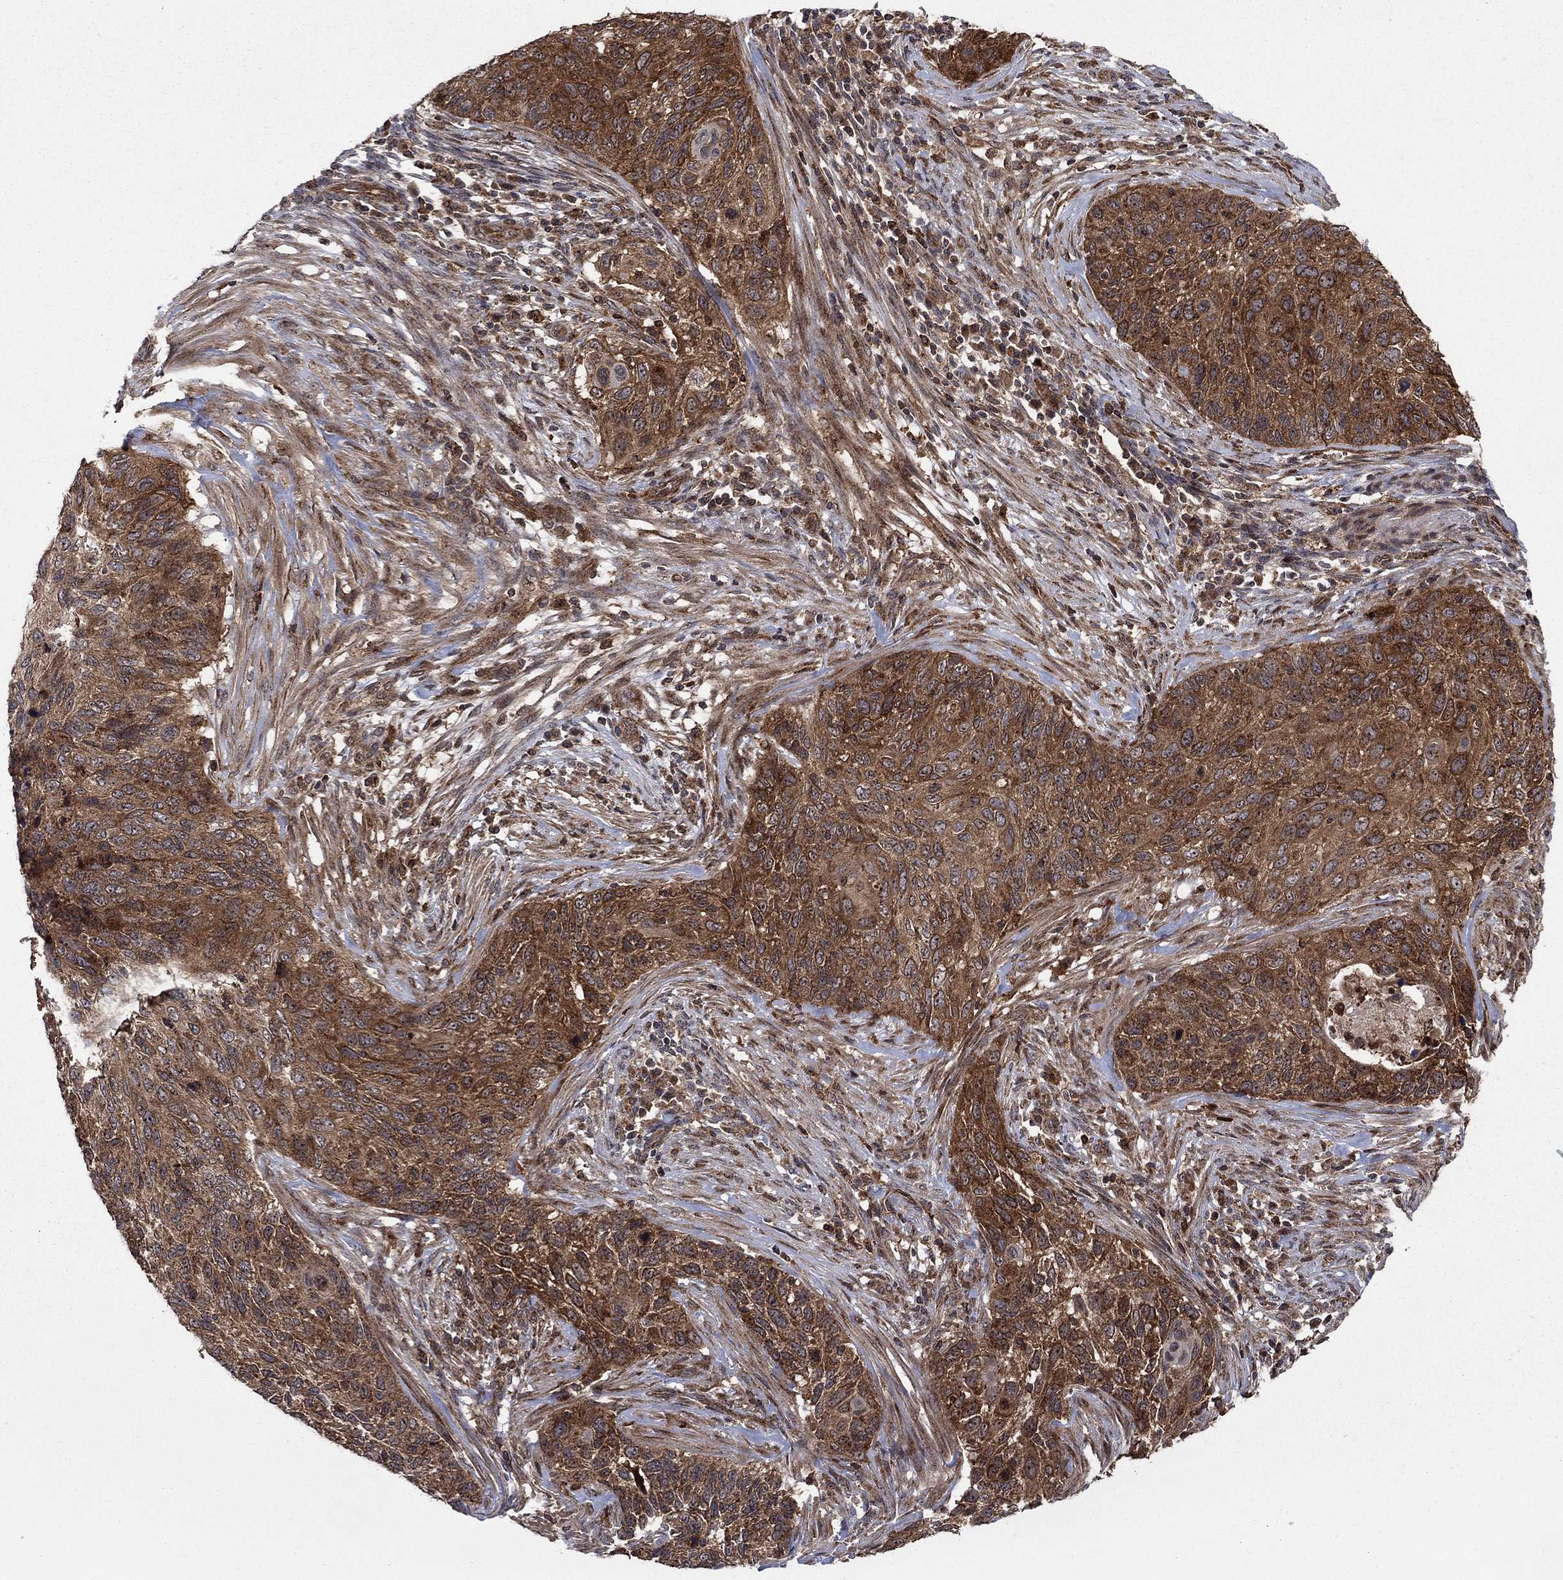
{"staining": {"intensity": "strong", "quantity": "25%-75%", "location": "cytoplasmic/membranous"}, "tissue": "cervical cancer", "cell_type": "Tumor cells", "image_type": "cancer", "snomed": [{"axis": "morphology", "description": "Squamous cell carcinoma, NOS"}, {"axis": "topography", "description": "Cervix"}], "caption": "Cervical cancer (squamous cell carcinoma) was stained to show a protein in brown. There is high levels of strong cytoplasmic/membranous staining in about 25%-75% of tumor cells. The protein of interest is shown in brown color, while the nuclei are stained blue.", "gene": "IFI35", "patient": {"sex": "female", "age": 70}}